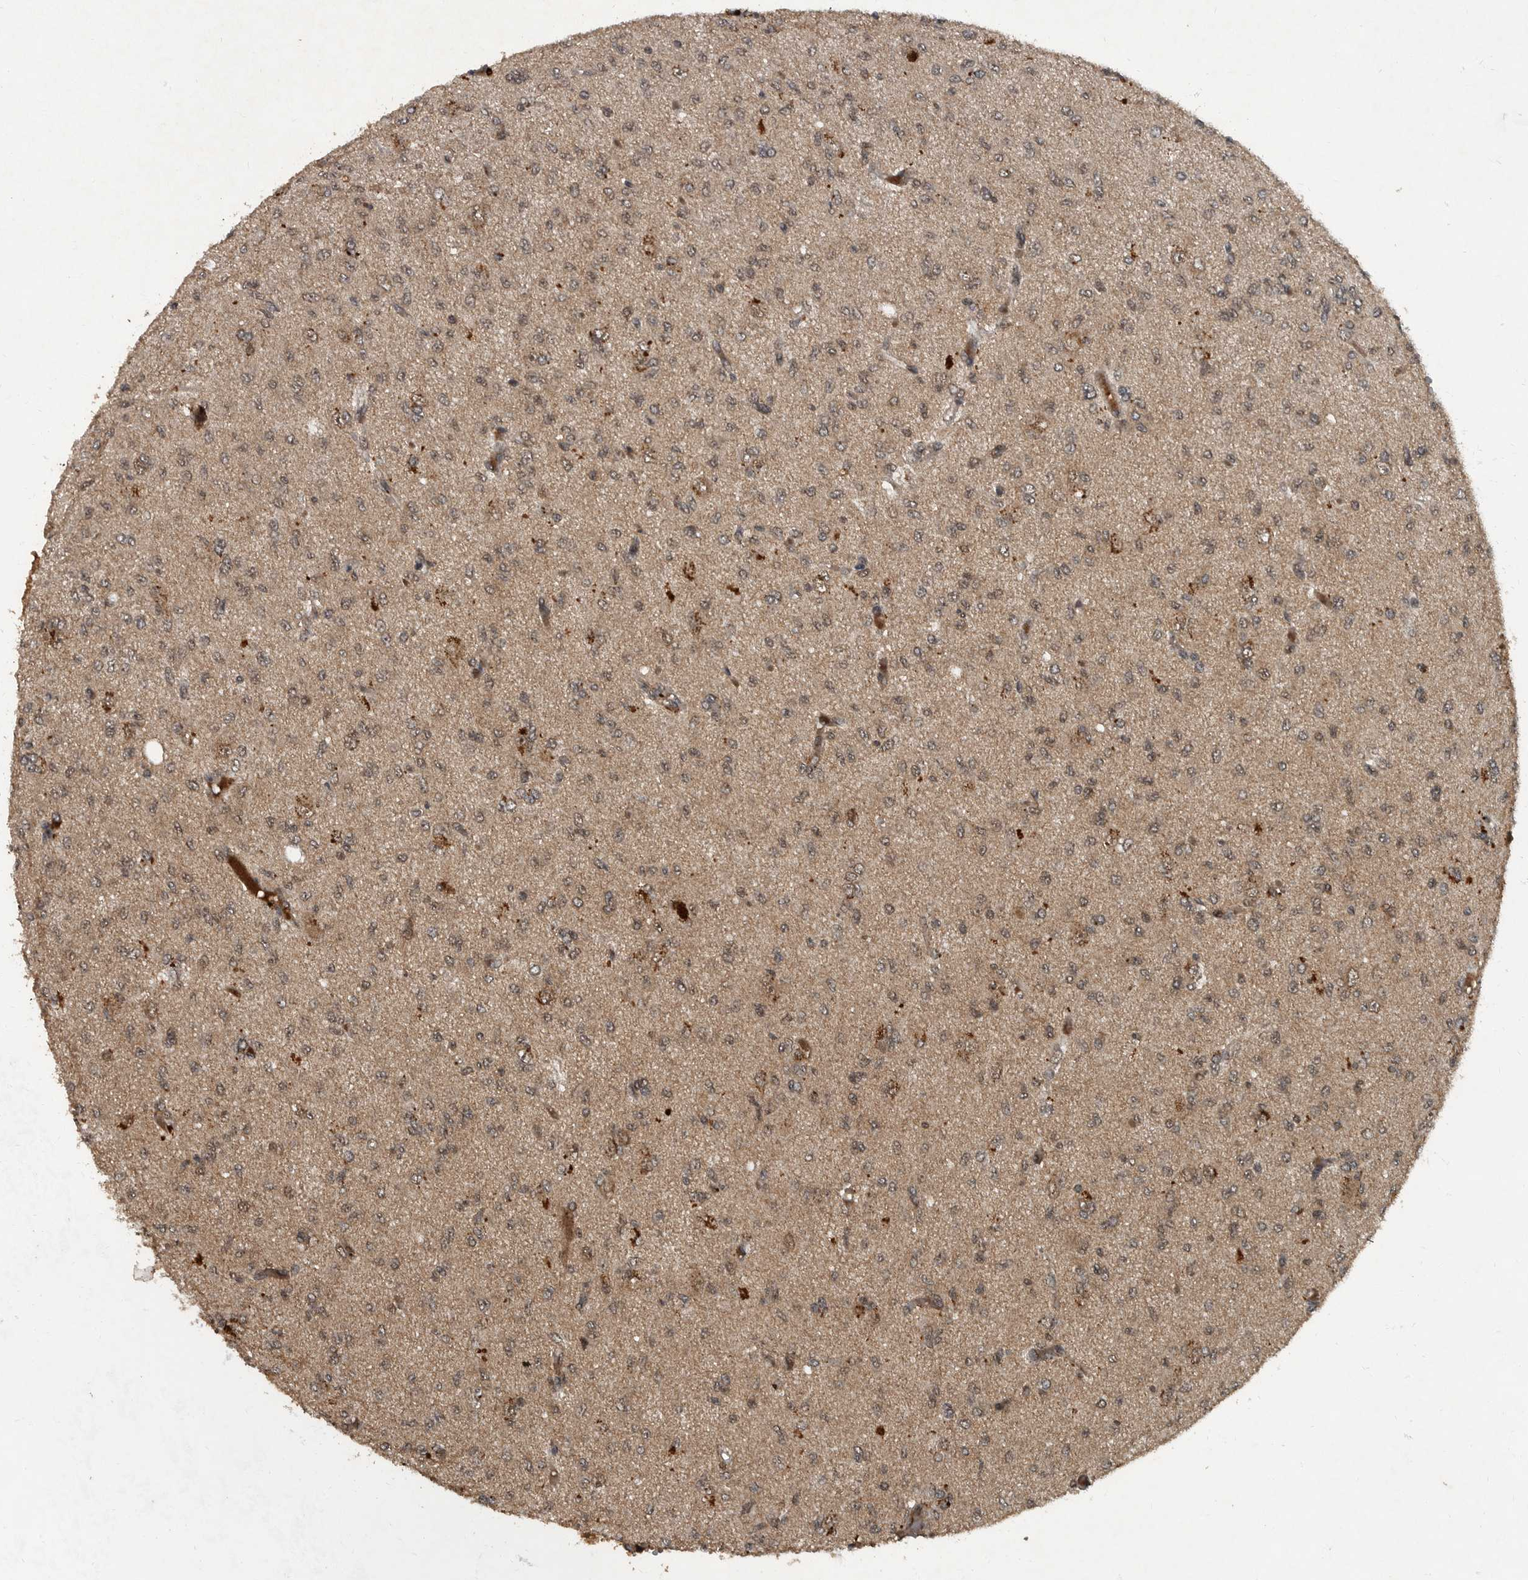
{"staining": {"intensity": "weak", "quantity": "25%-75%", "location": "nuclear"}, "tissue": "glioma", "cell_type": "Tumor cells", "image_type": "cancer", "snomed": [{"axis": "morphology", "description": "Glioma, malignant, High grade"}, {"axis": "topography", "description": "Brain"}], "caption": "Human malignant glioma (high-grade) stained with a protein marker demonstrates weak staining in tumor cells.", "gene": "FOXO1", "patient": {"sex": "female", "age": 59}}